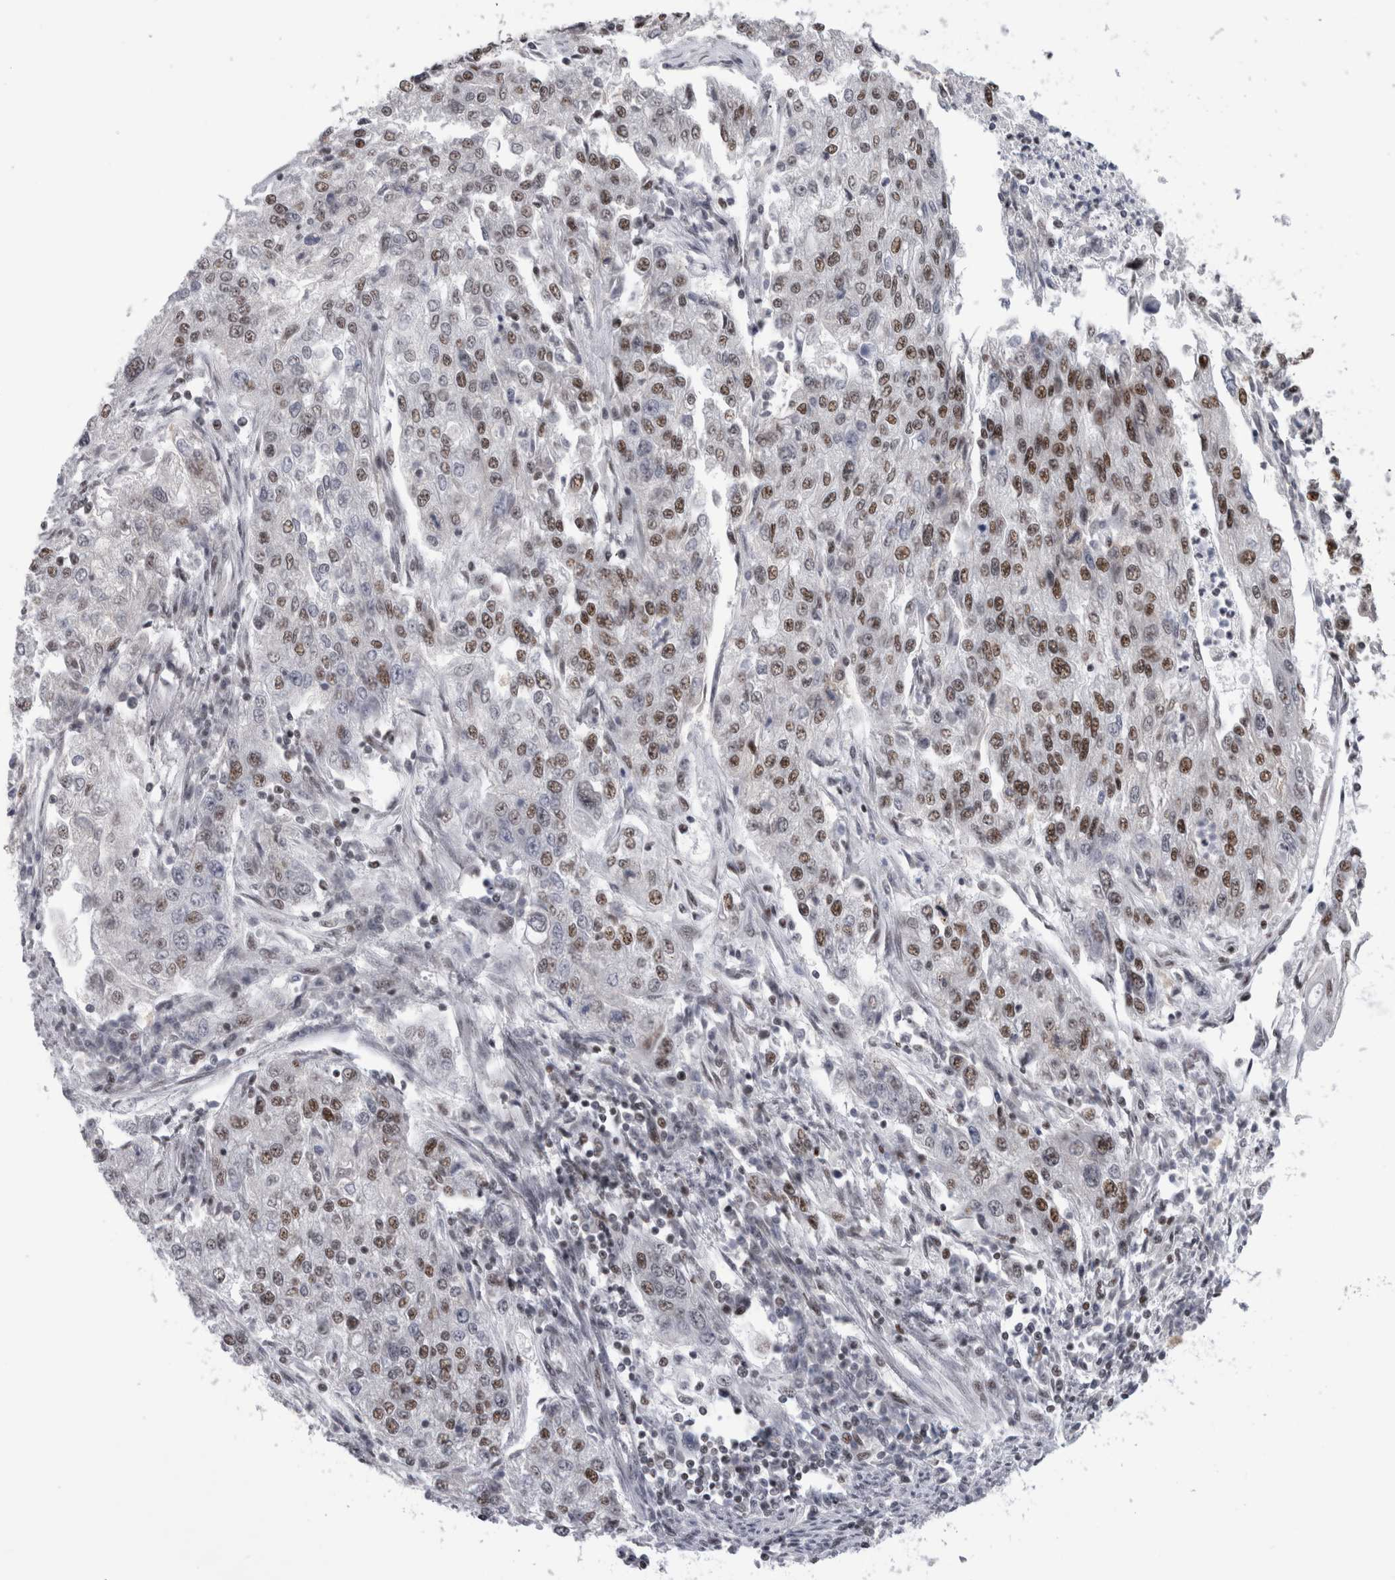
{"staining": {"intensity": "weak", "quantity": "25%-75%", "location": "nuclear"}, "tissue": "endometrial cancer", "cell_type": "Tumor cells", "image_type": "cancer", "snomed": [{"axis": "morphology", "description": "Adenocarcinoma, NOS"}, {"axis": "topography", "description": "Endometrium"}], "caption": "A high-resolution photomicrograph shows immunohistochemistry (IHC) staining of endometrial adenocarcinoma, which reveals weak nuclear expression in about 25%-75% of tumor cells.", "gene": "CDK11A", "patient": {"sex": "female", "age": 49}}